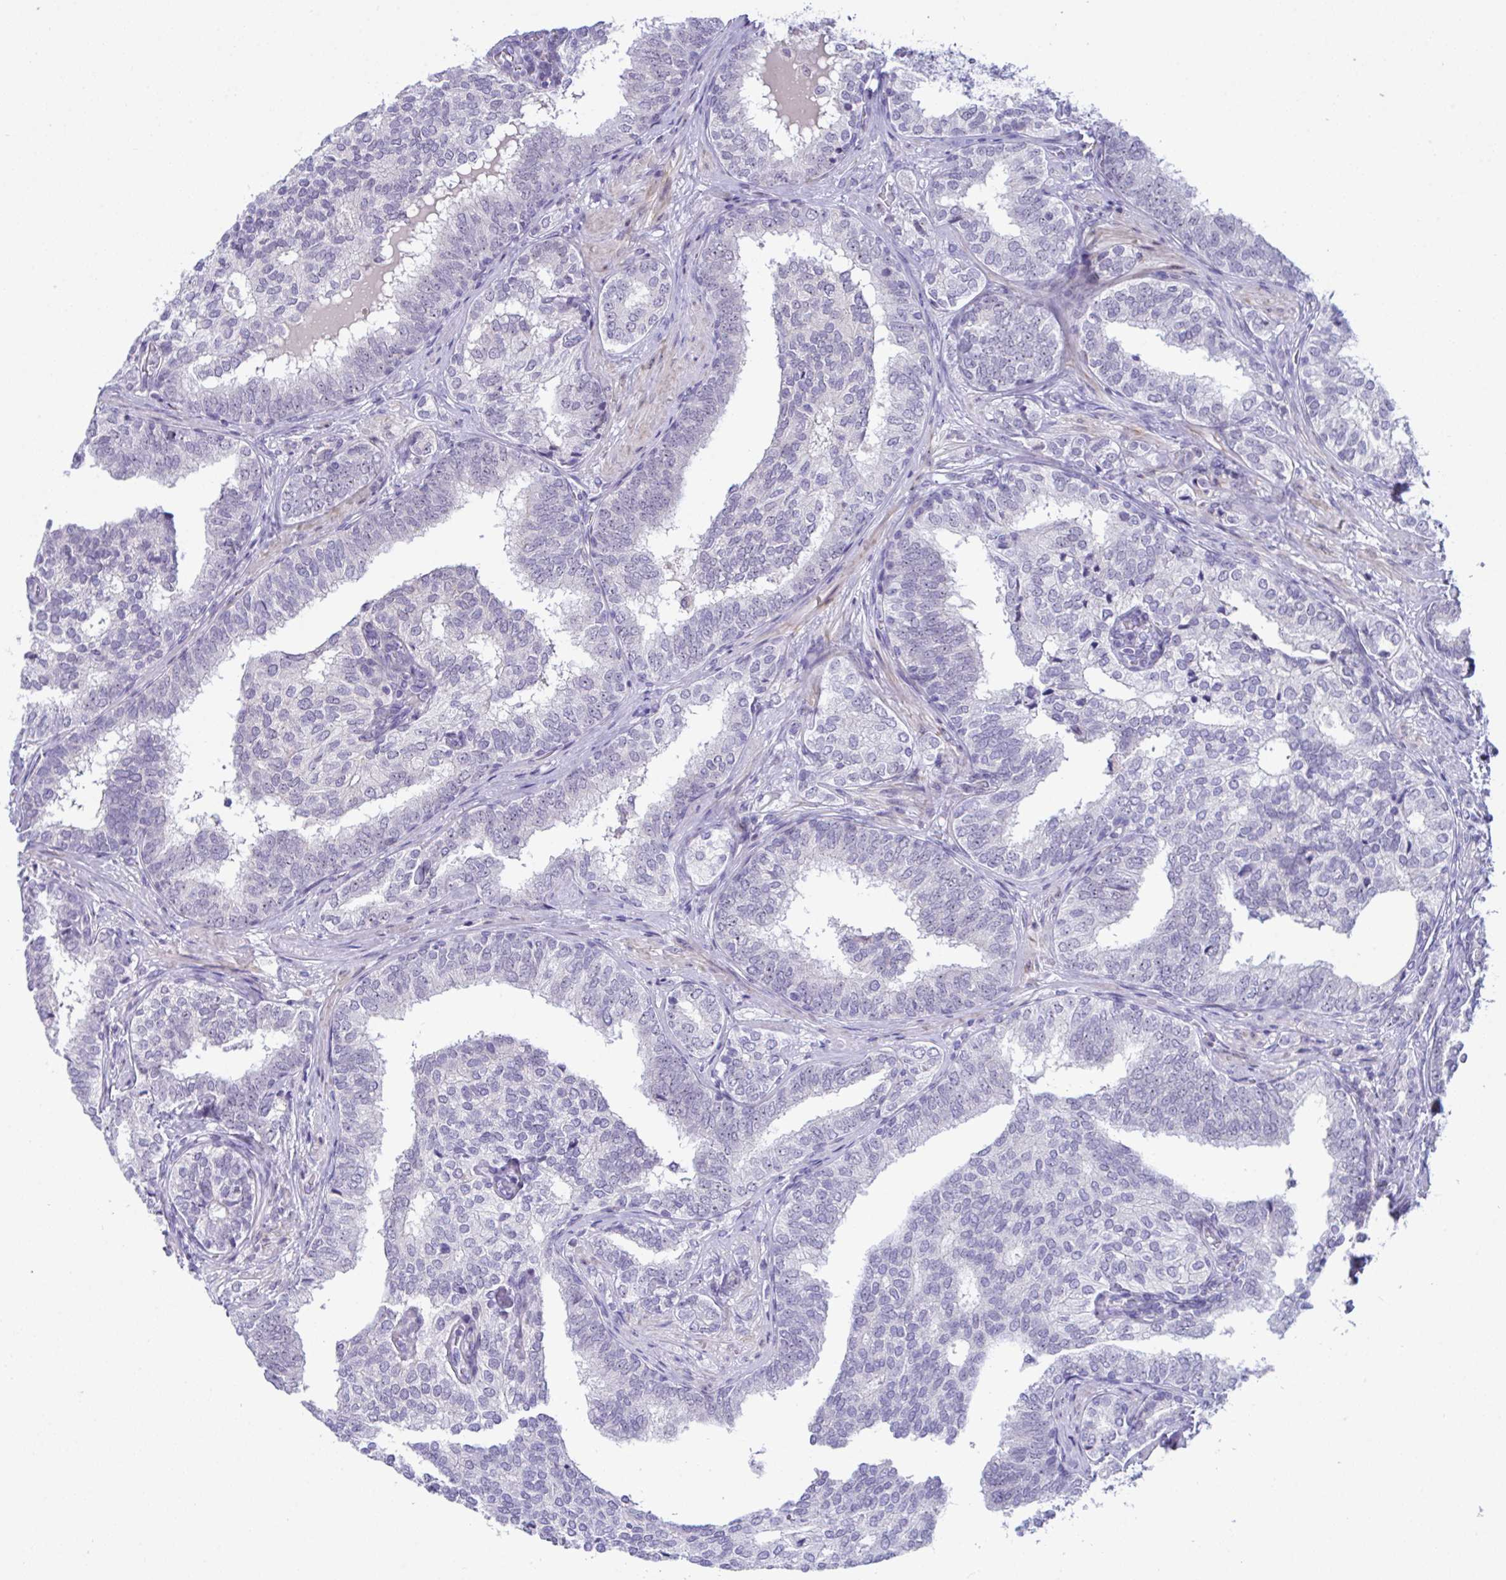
{"staining": {"intensity": "negative", "quantity": "none", "location": "none"}, "tissue": "prostate cancer", "cell_type": "Tumor cells", "image_type": "cancer", "snomed": [{"axis": "morphology", "description": "Adenocarcinoma, High grade"}, {"axis": "topography", "description": "Prostate"}], "caption": "The photomicrograph shows no staining of tumor cells in prostate cancer (high-grade adenocarcinoma). The staining is performed using DAB (3,3'-diaminobenzidine) brown chromogen with nuclei counter-stained in using hematoxylin.", "gene": "USP35", "patient": {"sex": "male", "age": 72}}